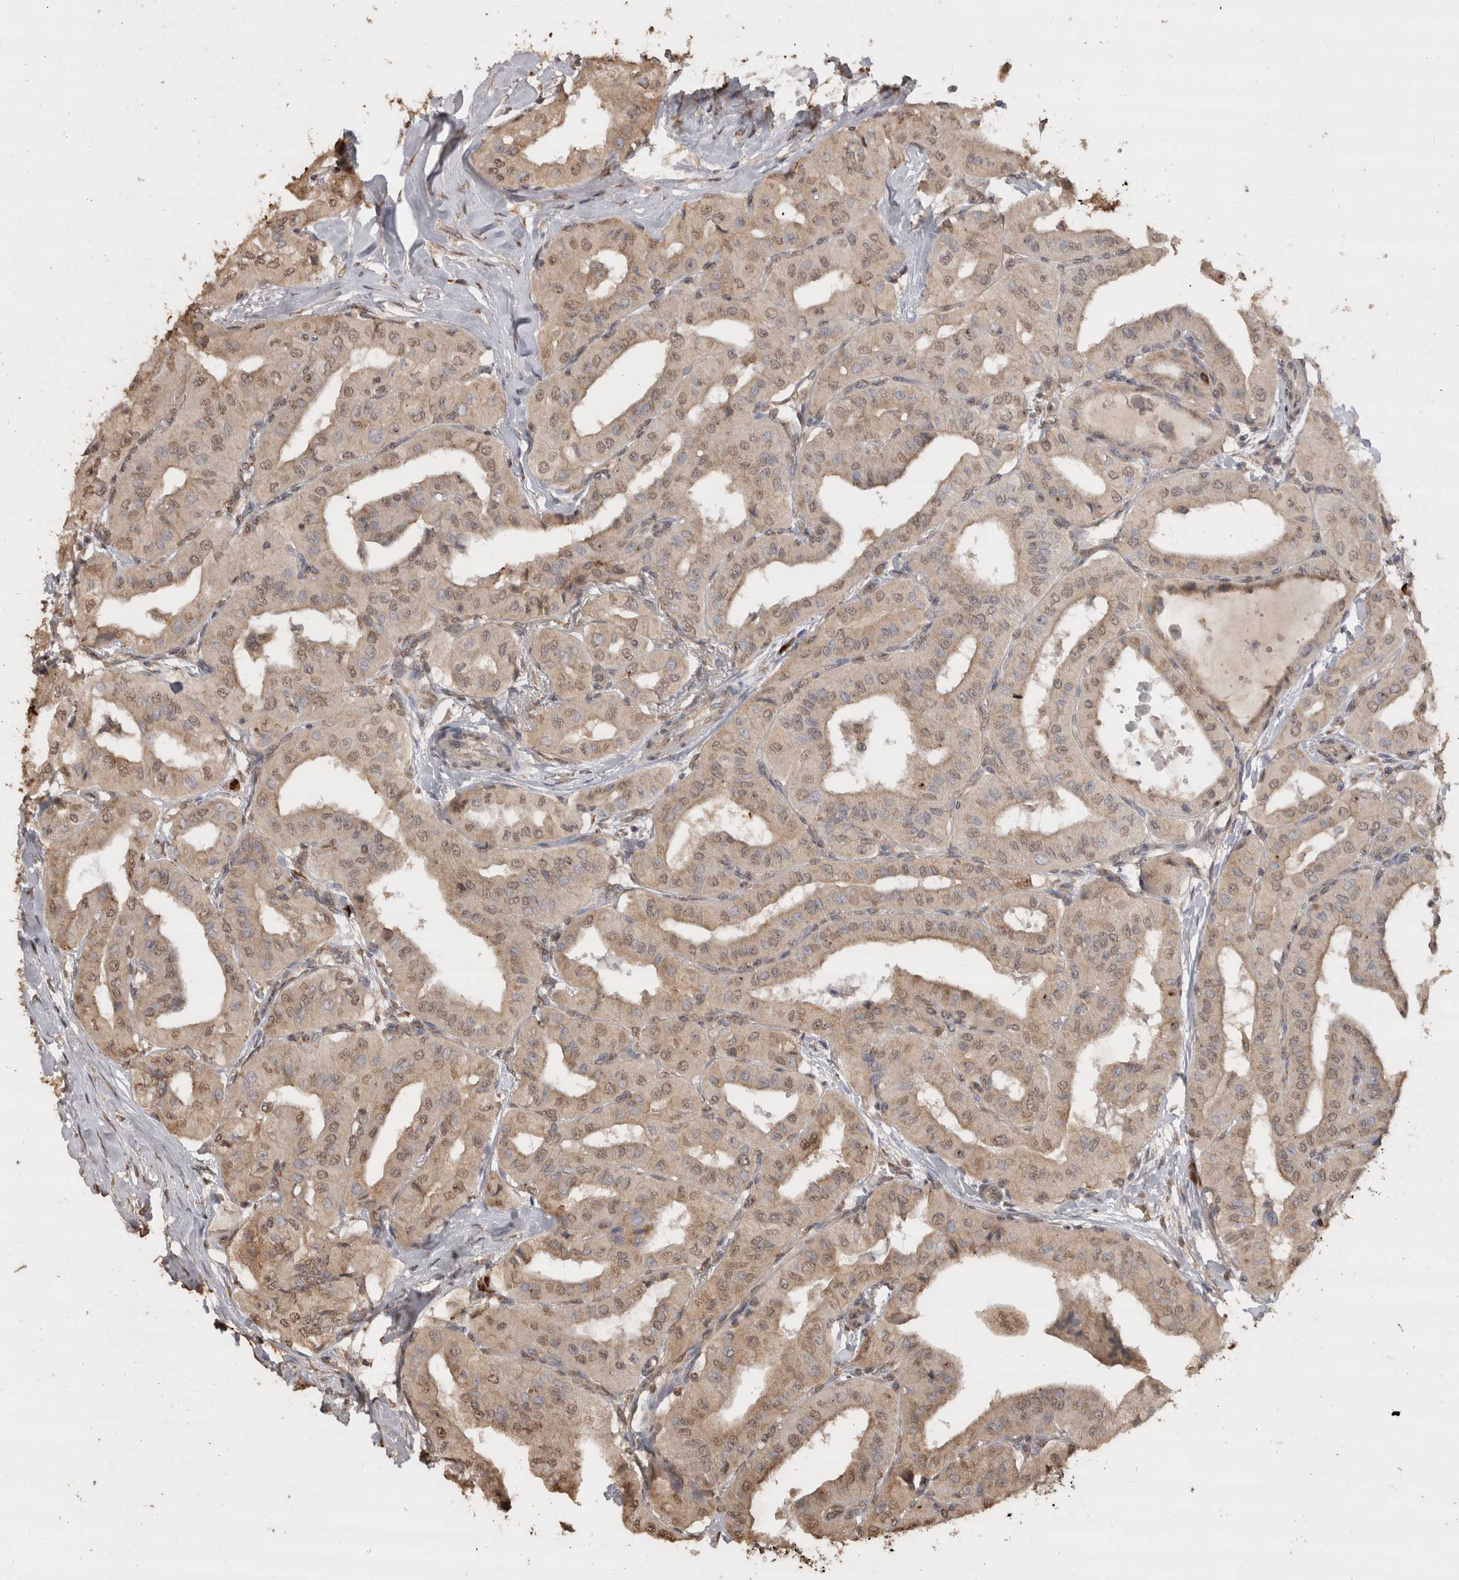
{"staining": {"intensity": "weak", "quantity": ">75%", "location": "cytoplasmic/membranous,nuclear"}, "tissue": "thyroid cancer", "cell_type": "Tumor cells", "image_type": "cancer", "snomed": [{"axis": "morphology", "description": "Papillary adenocarcinoma, NOS"}, {"axis": "topography", "description": "Thyroid gland"}], "caption": "Papillary adenocarcinoma (thyroid) stained for a protein (brown) reveals weak cytoplasmic/membranous and nuclear positive expression in approximately >75% of tumor cells.", "gene": "CRELD2", "patient": {"sex": "female", "age": 59}}